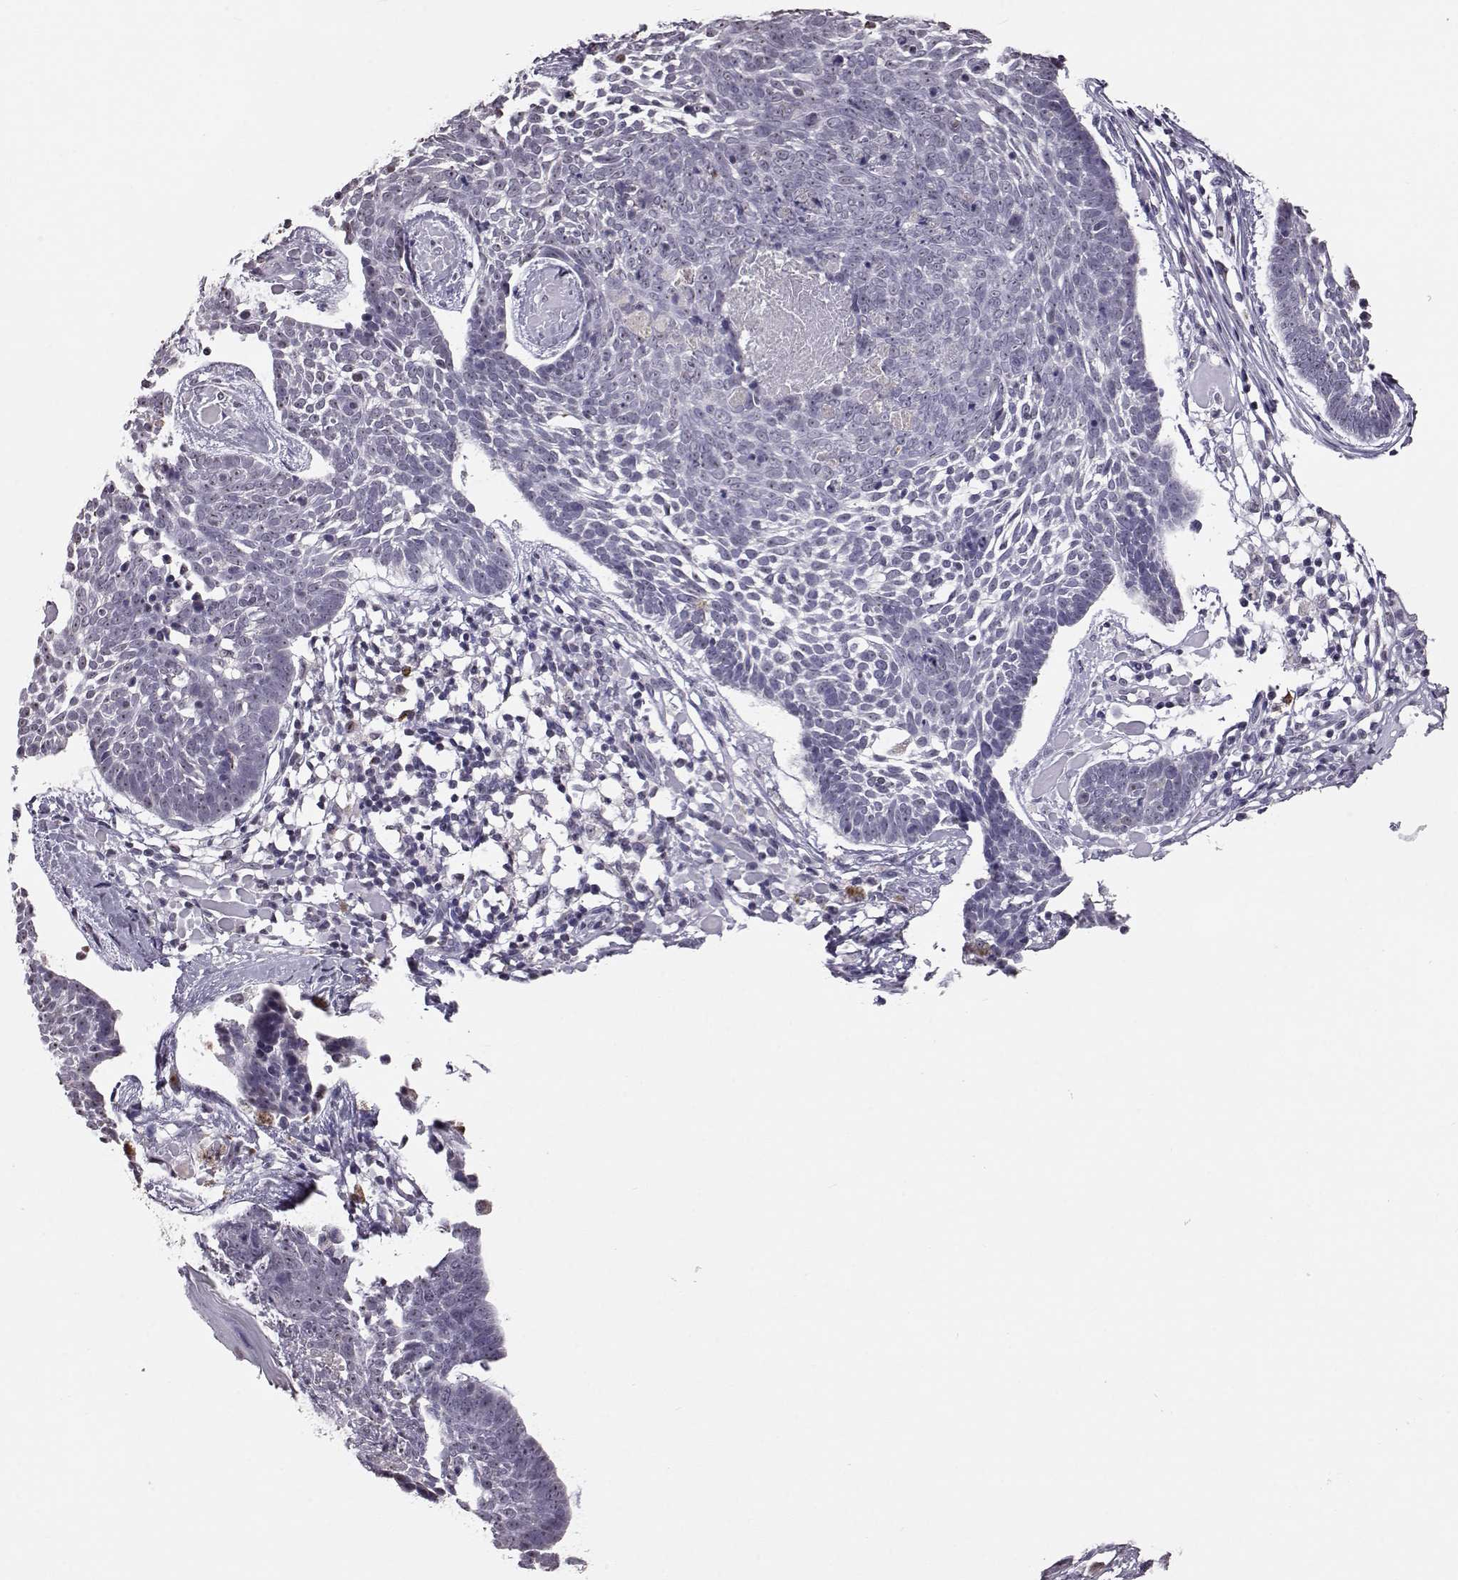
{"staining": {"intensity": "negative", "quantity": "none", "location": "none"}, "tissue": "skin cancer", "cell_type": "Tumor cells", "image_type": "cancer", "snomed": [{"axis": "morphology", "description": "Basal cell carcinoma"}, {"axis": "topography", "description": "Skin"}], "caption": "Immunohistochemistry (IHC) of skin cancer (basal cell carcinoma) exhibits no expression in tumor cells.", "gene": "ALDH3A1", "patient": {"sex": "male", "age": 85}}